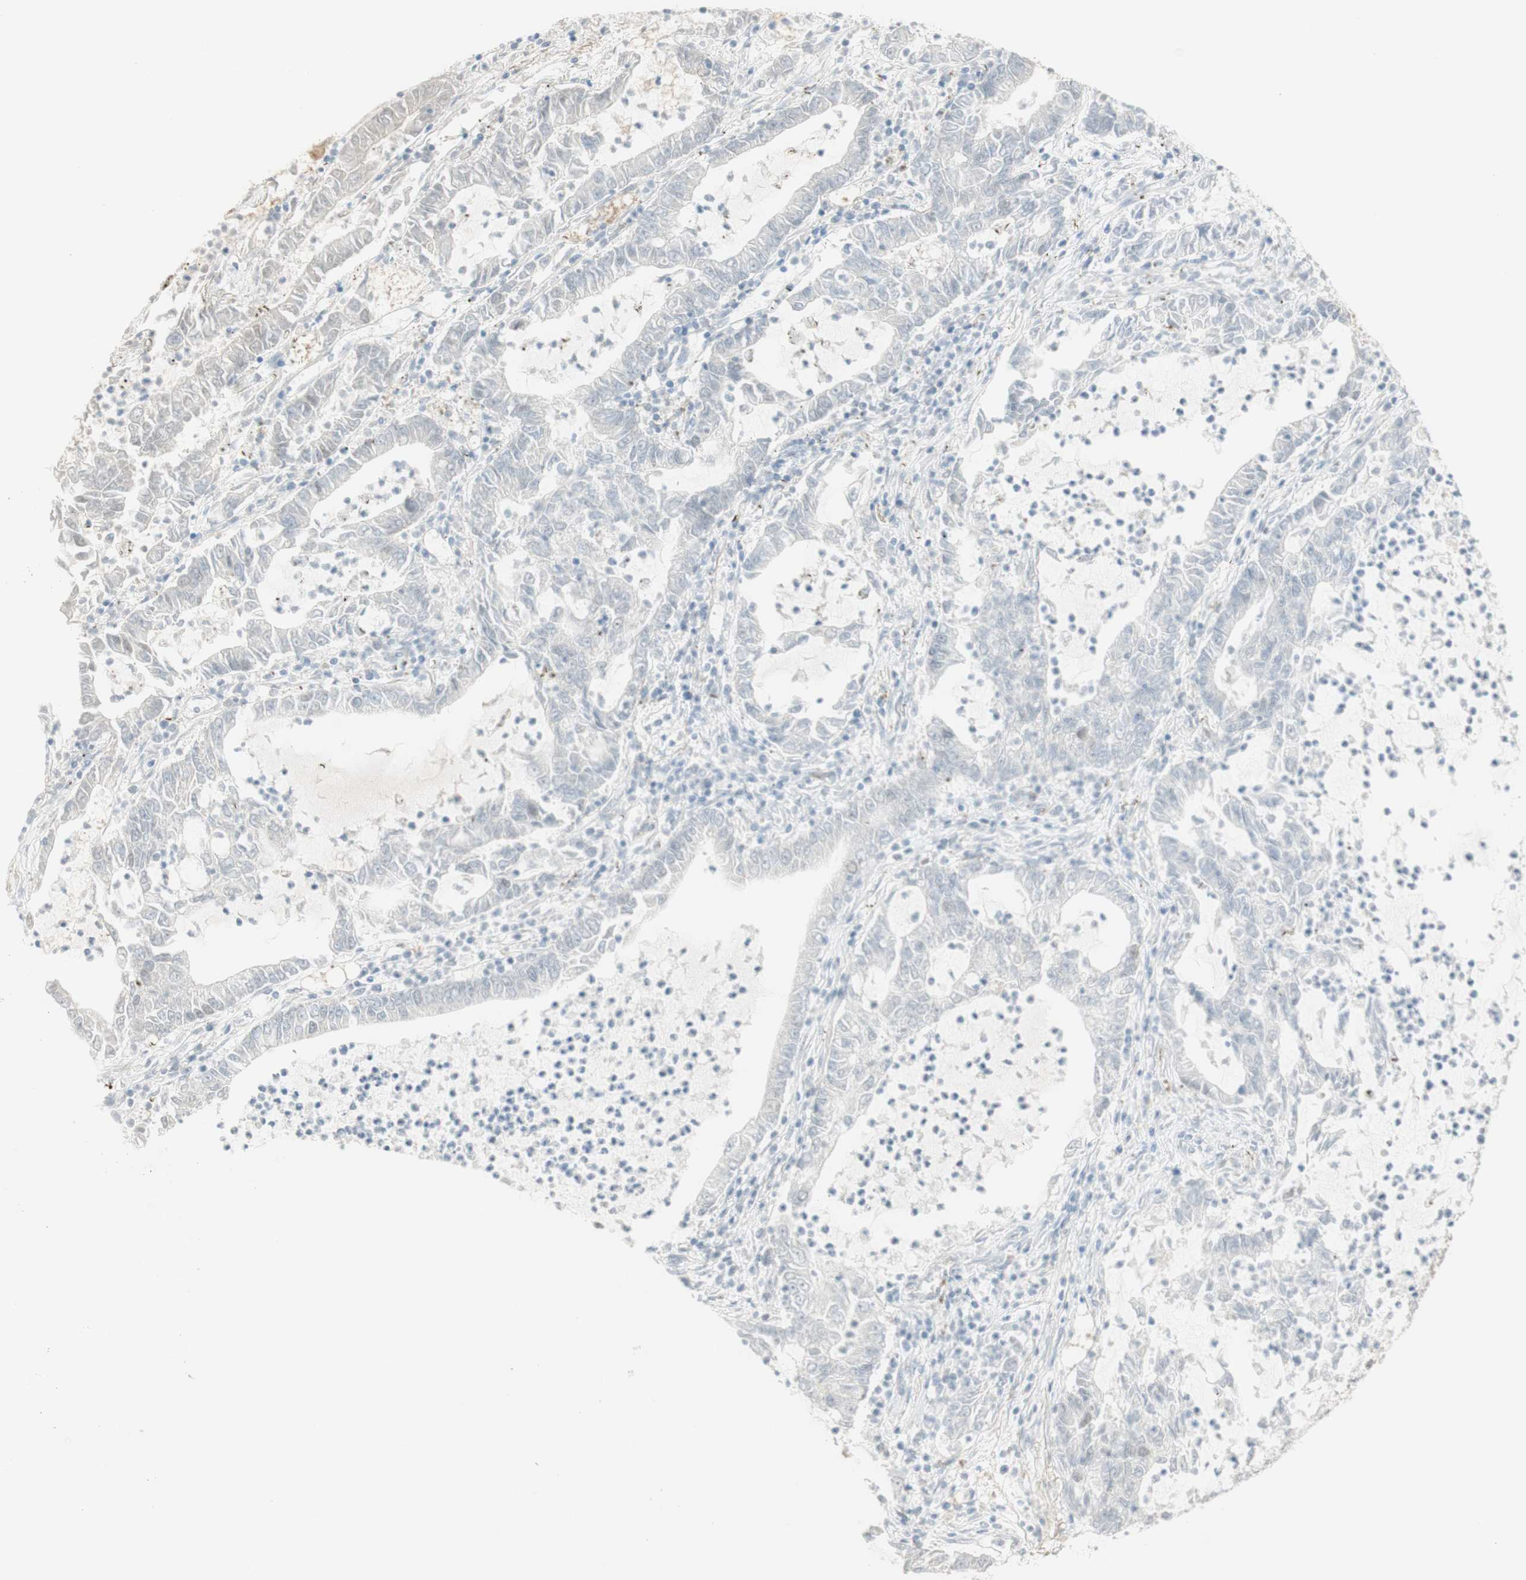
{"staining": {"intensity": "negative", "quantity": "none", "location": "none"}, "tissue": "lung cancer", "cell_type": "Tumor cells", "image_type": "cancer", "snomed": [{"axis": "morphology", "description": "Adenocarcinoma, NOS"}, {"axis": "topography", "description": "Lung"}], "caption": "The IHC photomicrograph has no significant positivity in tumor cells of adenocarcinoma (lung) tissue. (Brightfield microscopy of DAB immunohistochemistry (IHC) at high magnification).", "gene": "MUC3A", "patient": {"sex": "female", "age": 51}}